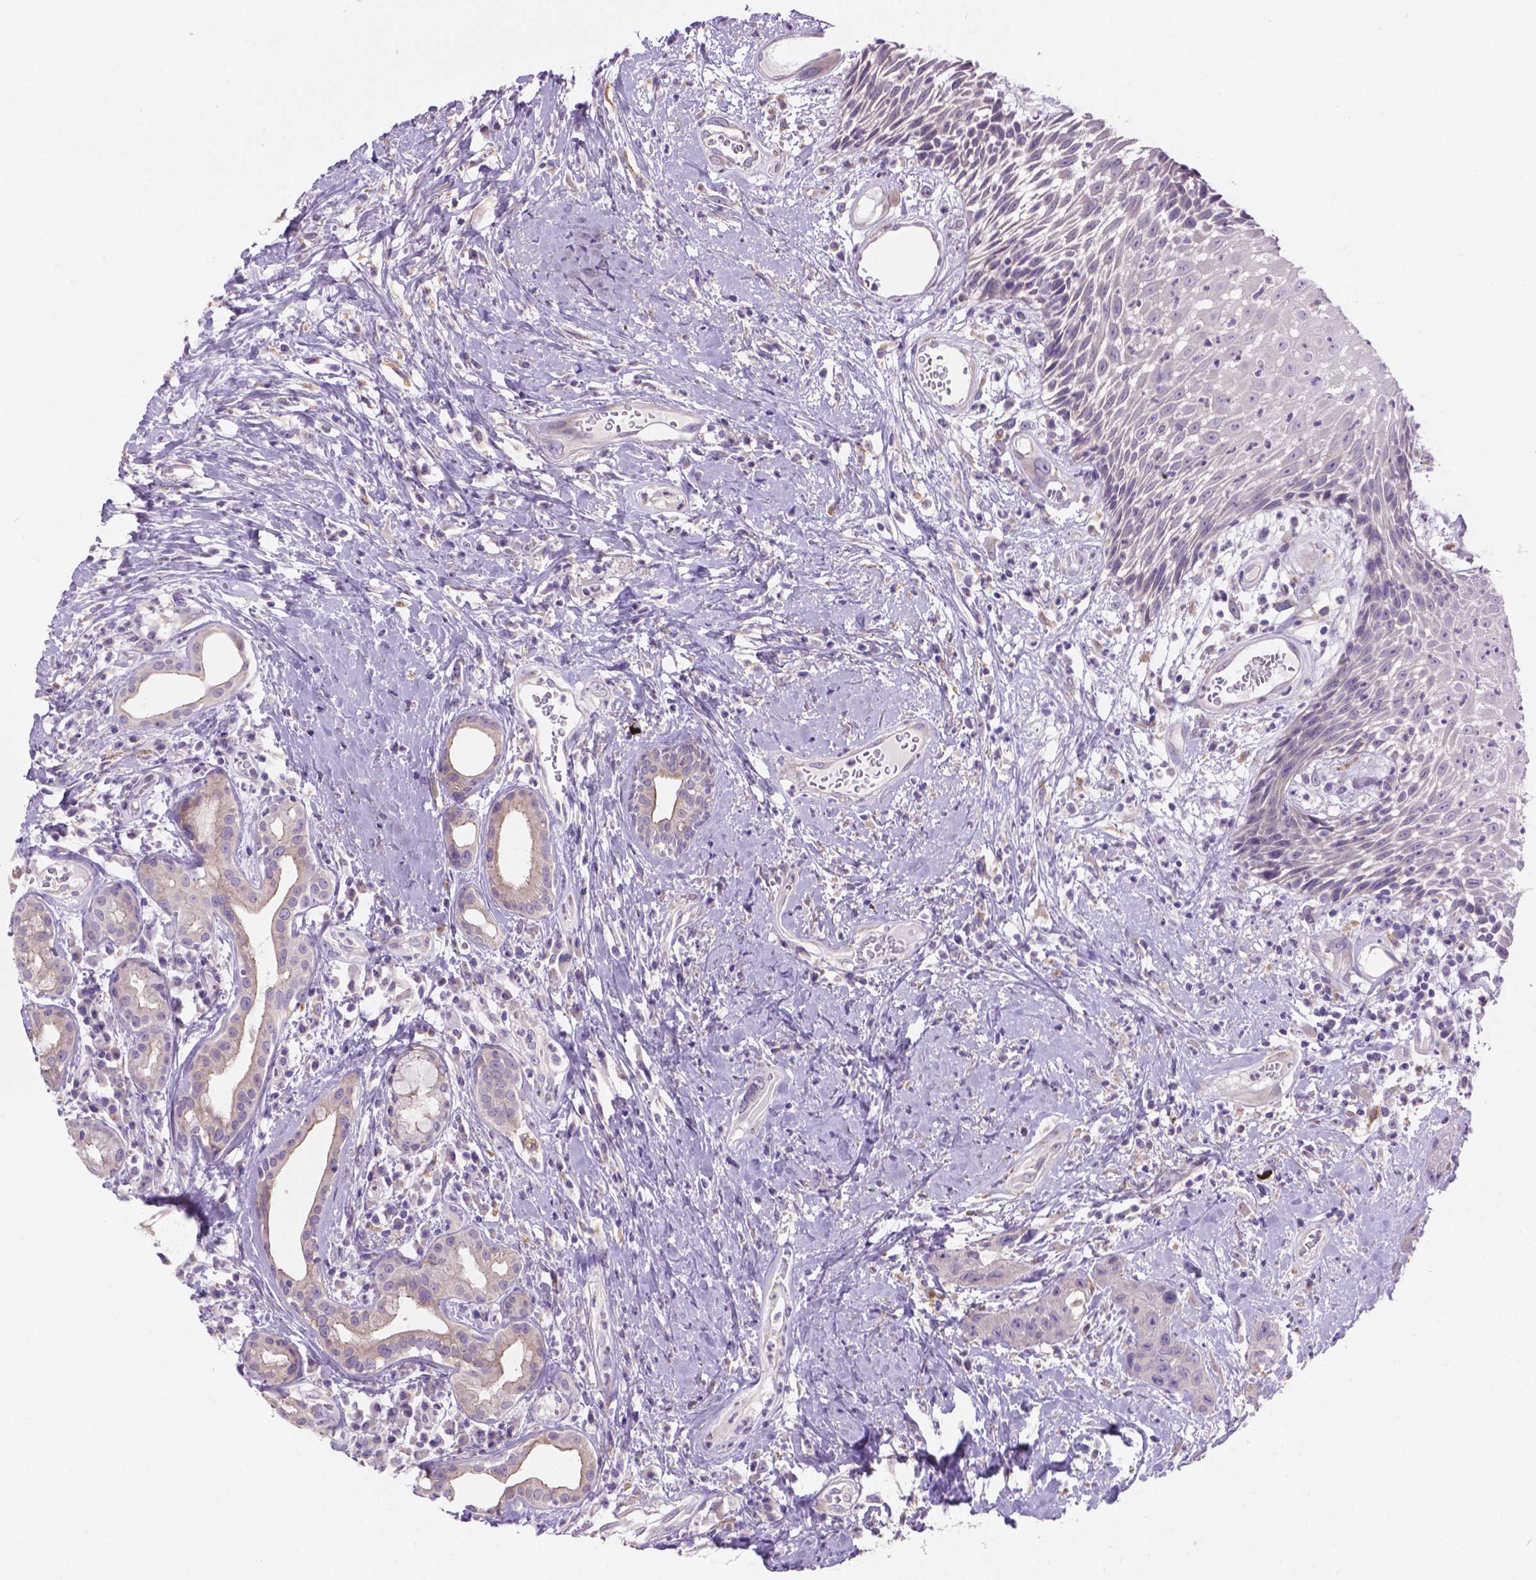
{"staining": {"intensity": "negative", "quantity": "none", "location": "none"}, "tissue": "head and neck cancer", "cell_type": "Tumor cells", "image_type": "cancer", "snomed": [{"axis": "morphology", "description": "Squamous cell carcinoma, NOS"}, {"axis": "topography", "description": "Head-Neck"}], "caption": "Immunohistochemical staining of head and neck cancer shows no significant staining in tumor cells.", "gene": "CDH7", "patient": {"sex": "male", "age": 57}}